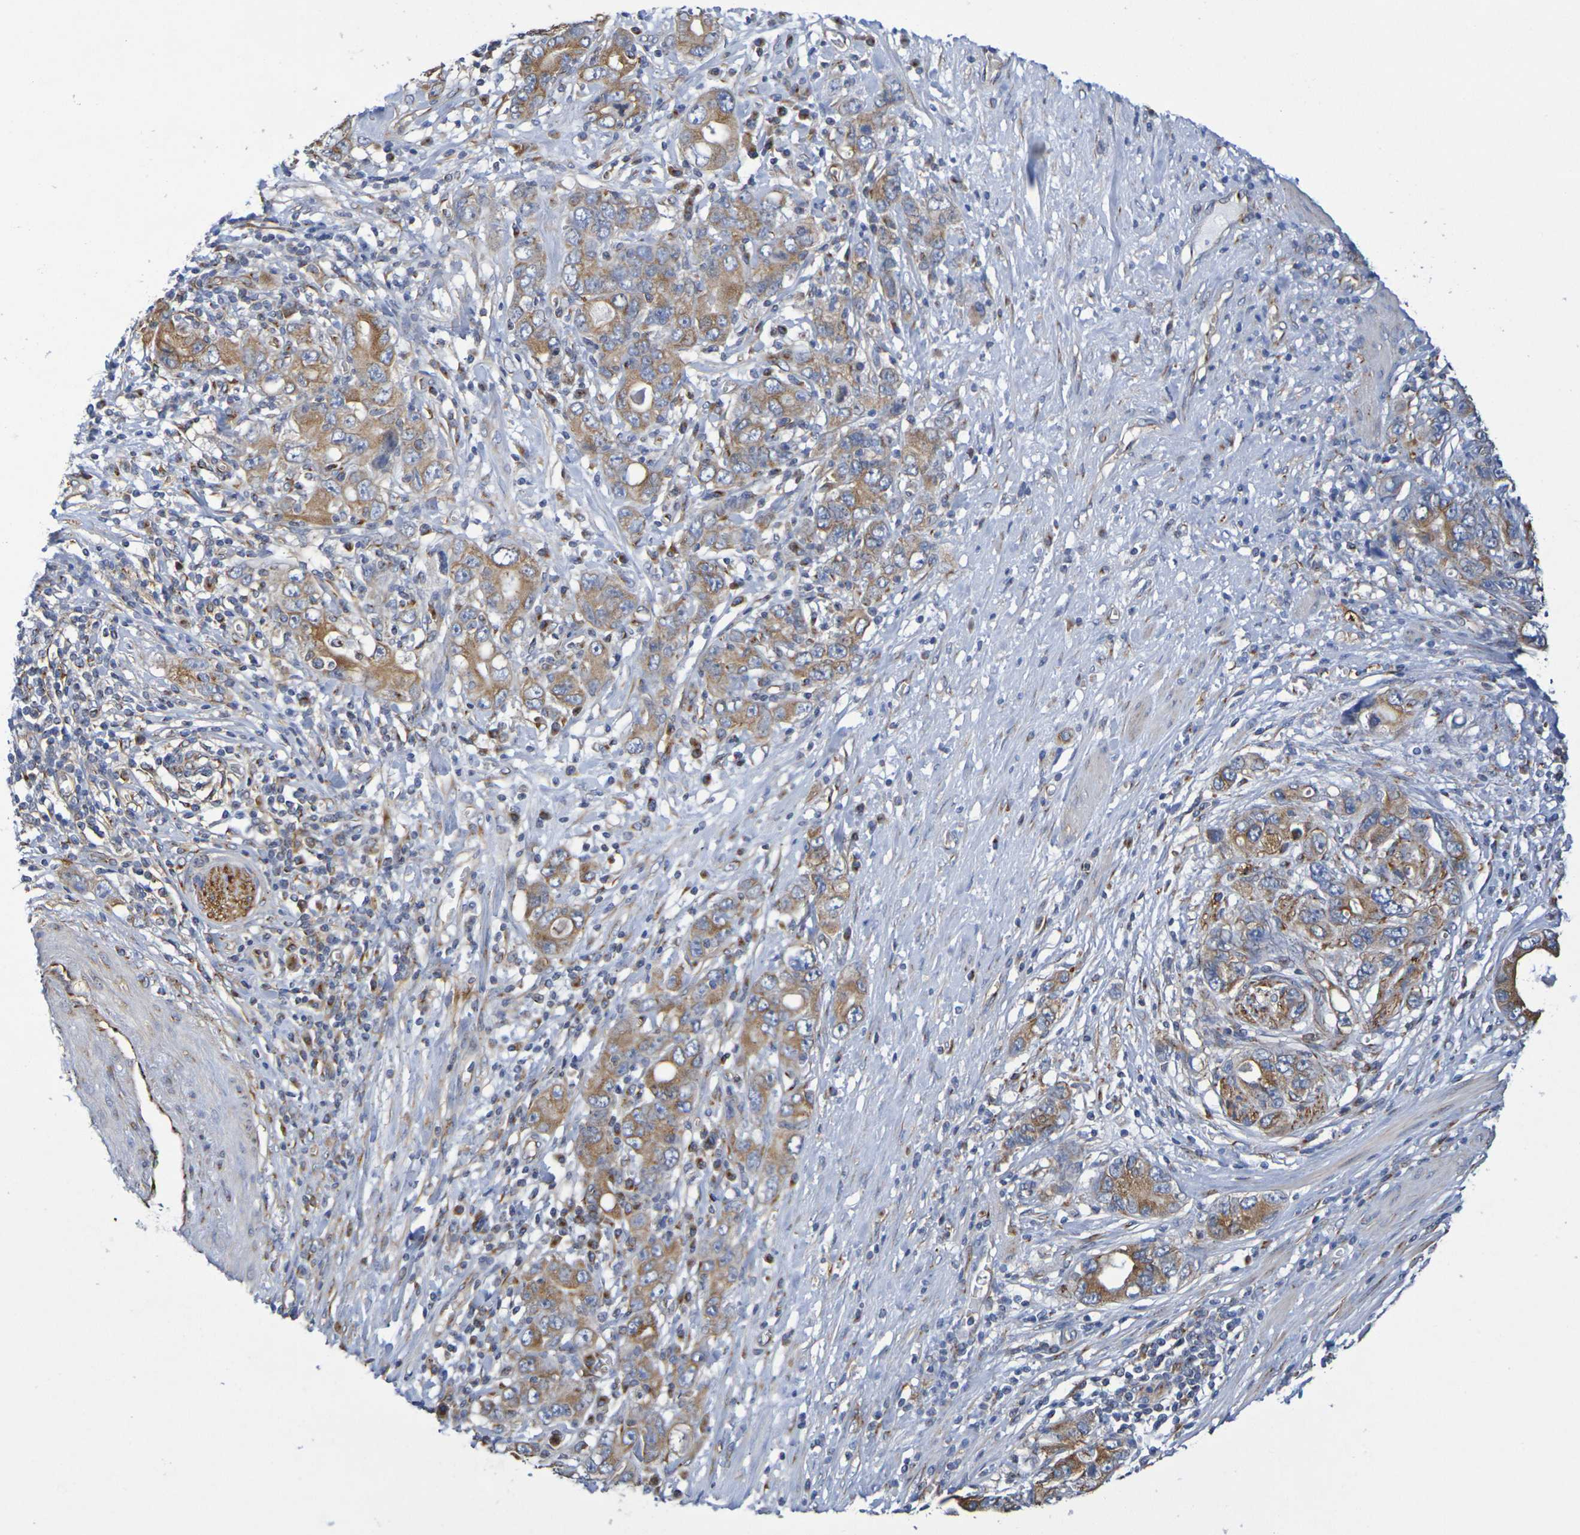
{"staining": {"intensity": "moderate", "quantity": ">75%", "location": "cytoplasmic/membranous"}, "tissue": "stomach cancer", "cell_type": "Tumor cells", "image_type": "cancer", "snomed": [{"axis": "morphology", "description": "Adenocarcinoma, NOS"}, {"axis": "topography", "description": "Stomach, lower"}], "caption": "High-power microscopy captured an immunohistochemistry histopathology image of stomach cancer, revealing moderate cytoplasmic/membranous expression in approximately >75% of tumor cells.", "gene": "DCP2", "patient": {"sex": "female", "age": 93}}